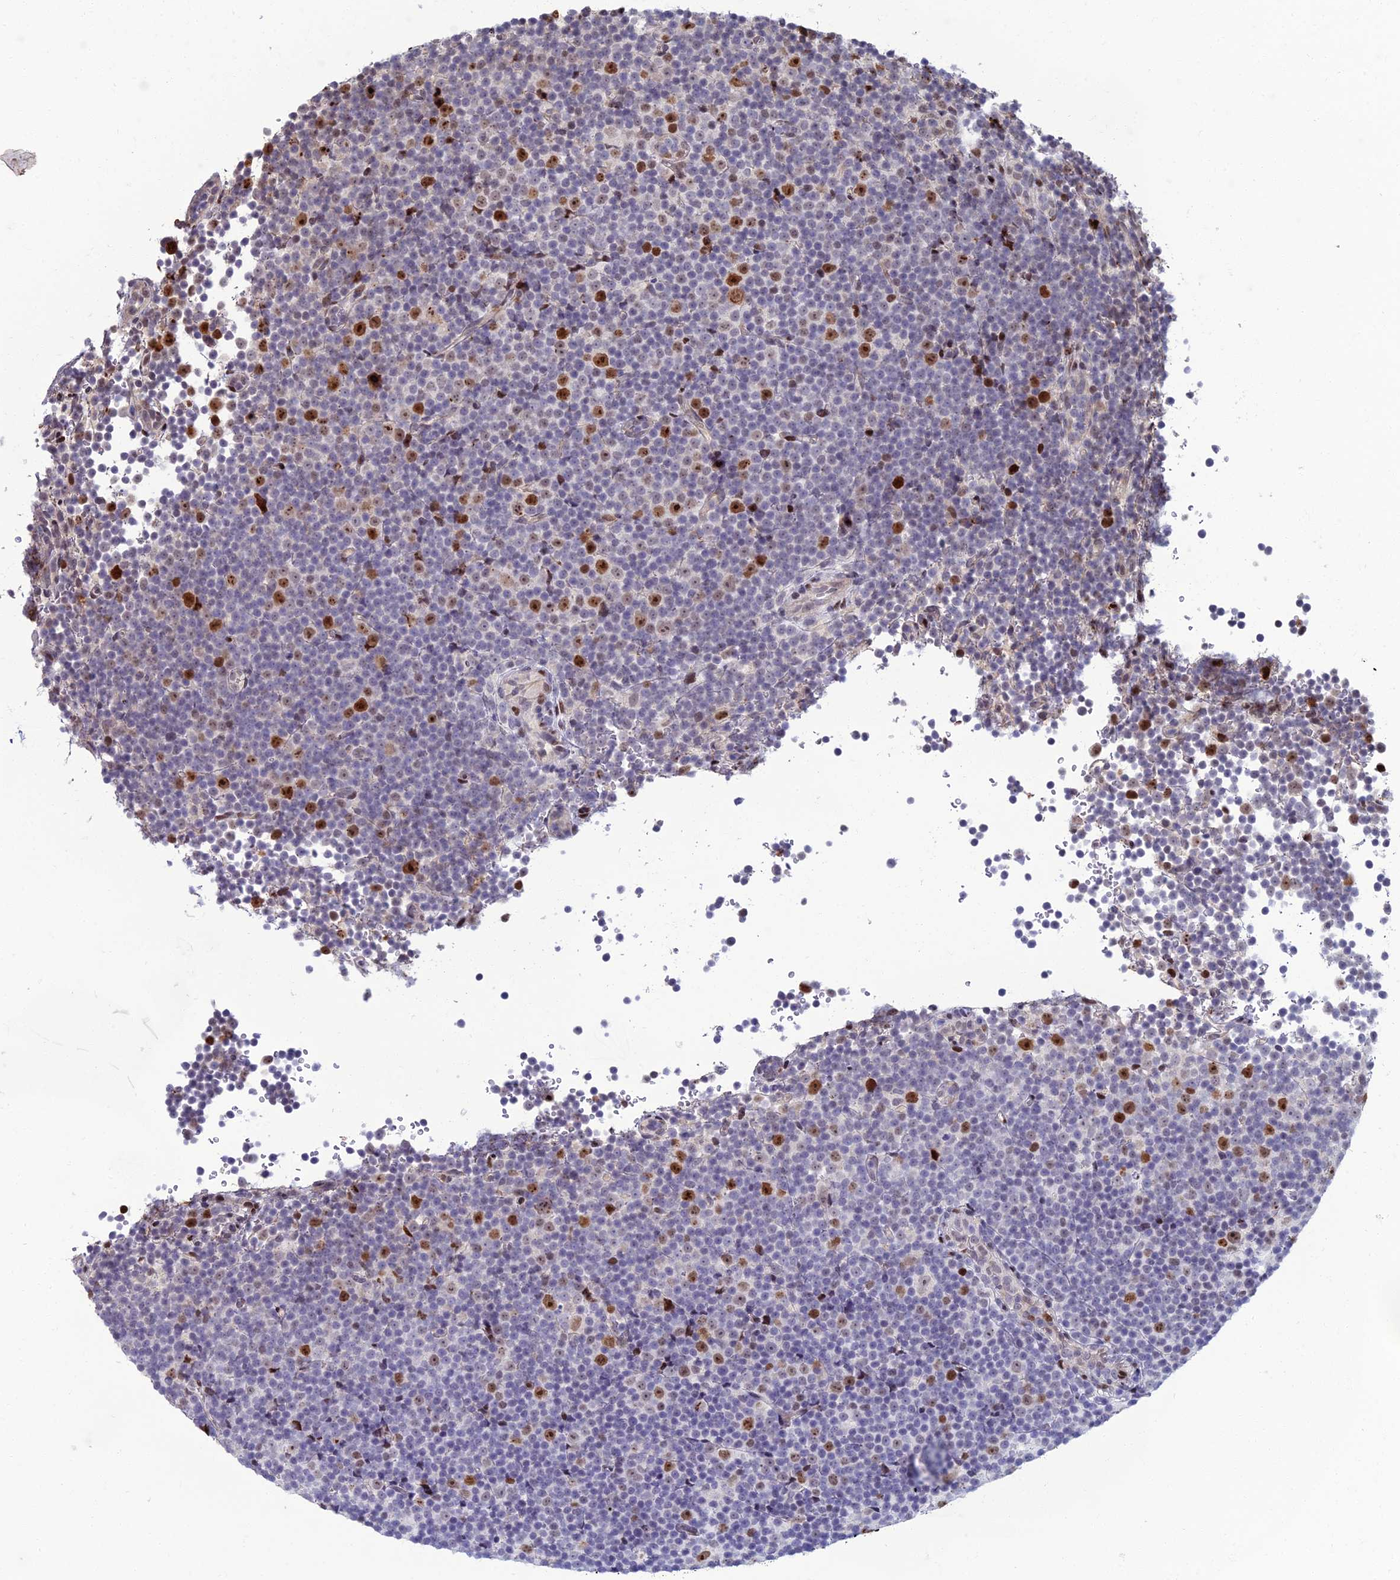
{"staining": {"intensity": "strong", "quantity": "<25%", "location": "nuclear"}, "tissue": "lymphoma", "cell_type": "Tumor cells", "image_type": "cancer", "snomed": [{"axis": "morphology", "description": "Malignant lymphoma, non-Hodgkin's type, Low grade"}, {"axis": "topography", "description": "Lymph node"}], "caption": "Malignant lymphoma, non-Hodgkin's type (low-grade) tissue exhibits strong nuclear expression in about <25% of tumor cells, visualized by immunohistochemistry.", "gene": "TAF9B", "patient": {"sex": "female", "age": 67}}